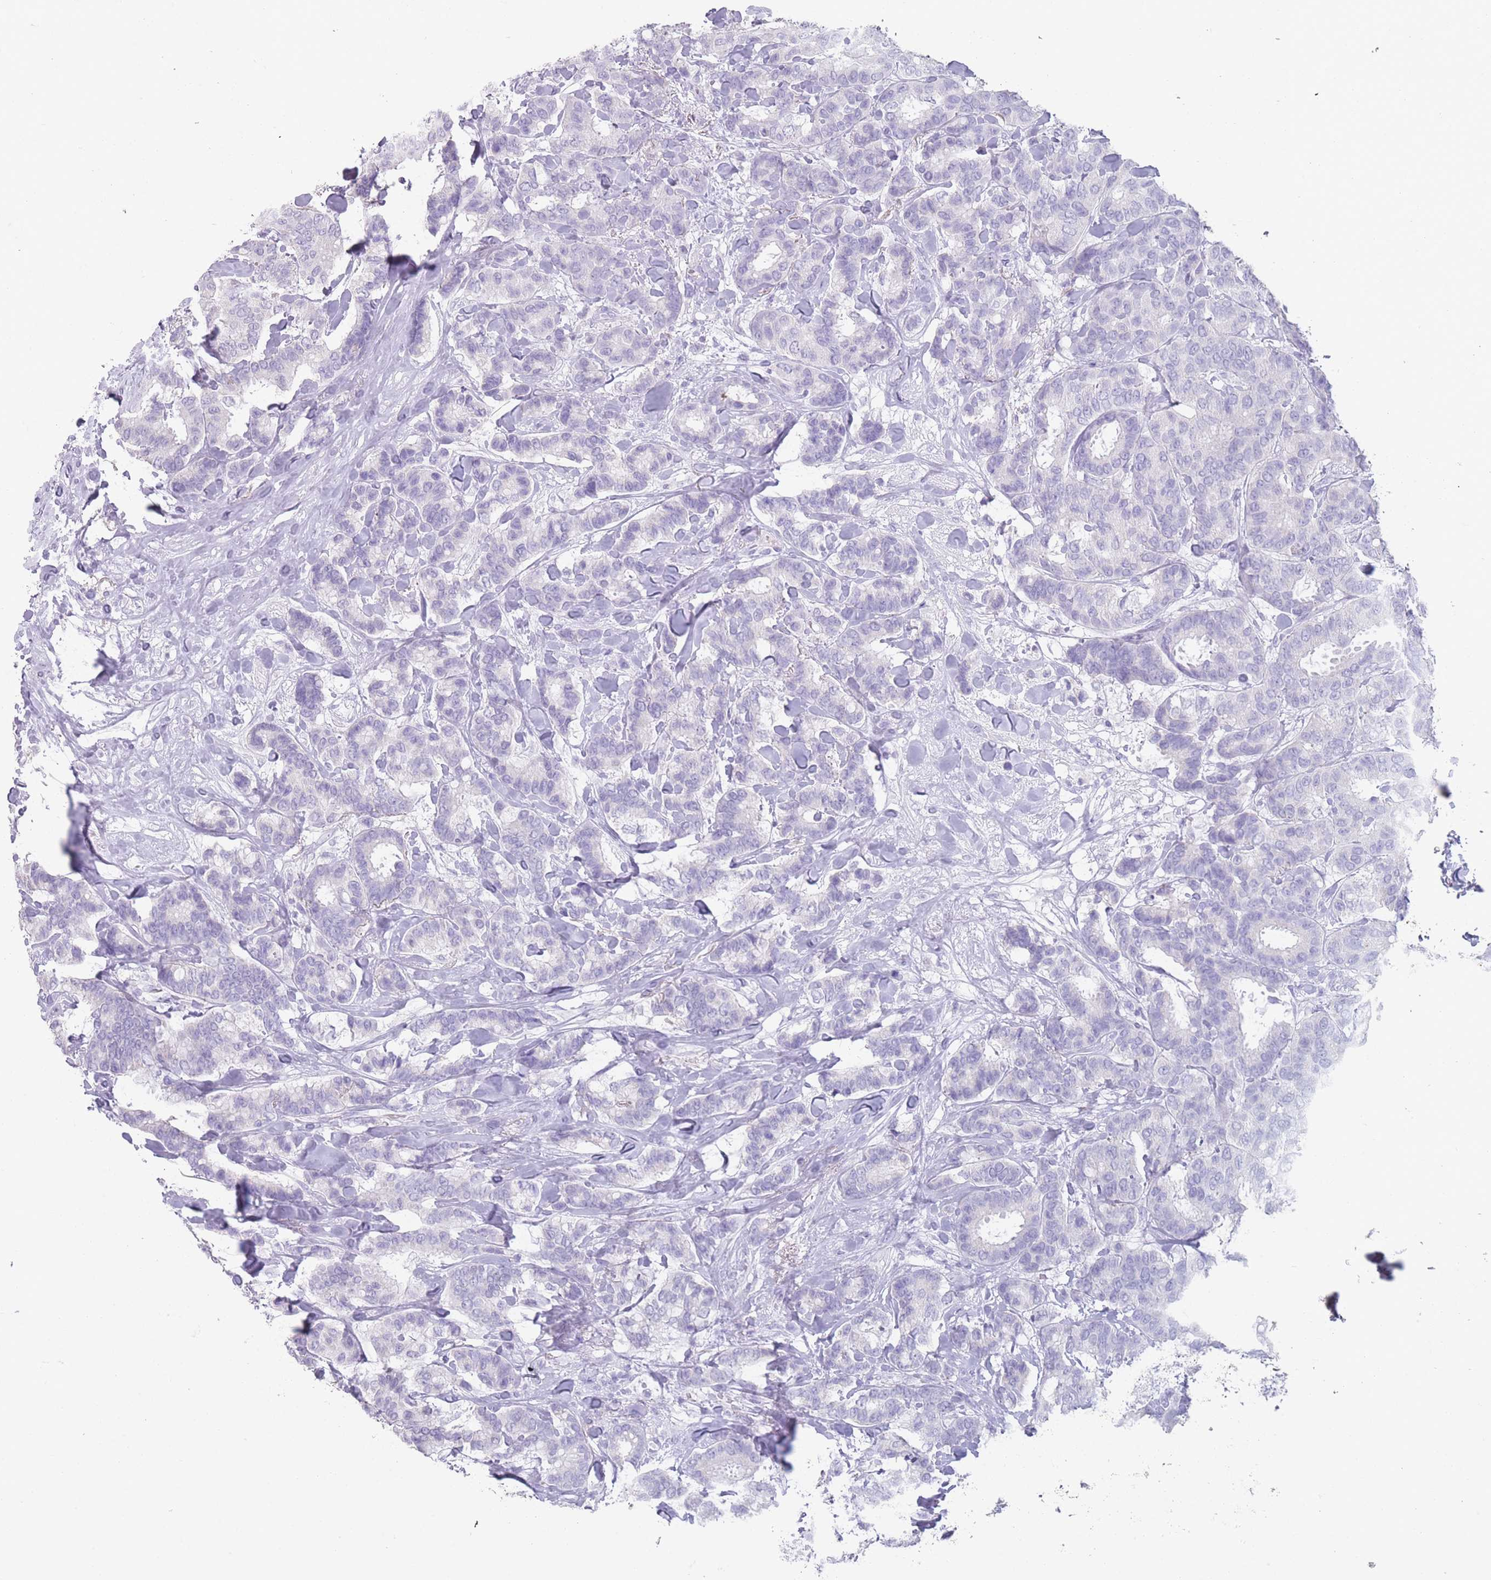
{"staining": {"intensity": "negative", "quantity": "none", "location": "none"}, "tissue": "breast cancer", "cell_type": "Tumor cells", "image_type": "cancer", "snomed": [{"axis": "morphology", "description": "Normal tissue, NOS"}, {"axis": "morphology", "description": "Duct carcinoma"}, {"axis": "topography", "description": "Breast"}], "caption": "Immunohistochemistry micrograph of neoplastic tissue: breast cancer (intraductal carcinoma) stained with DAB displays no significant protein staining in tumor cells. The staining was performed using DAB (3,3'-diaminobenzidine) to visualize the protein expression in brown, while the nuclei were stained in blue with hematoxylin (Magnification: 20x).", "gene": "RHBG", "patient": {"sex": "female", "age": 87}}